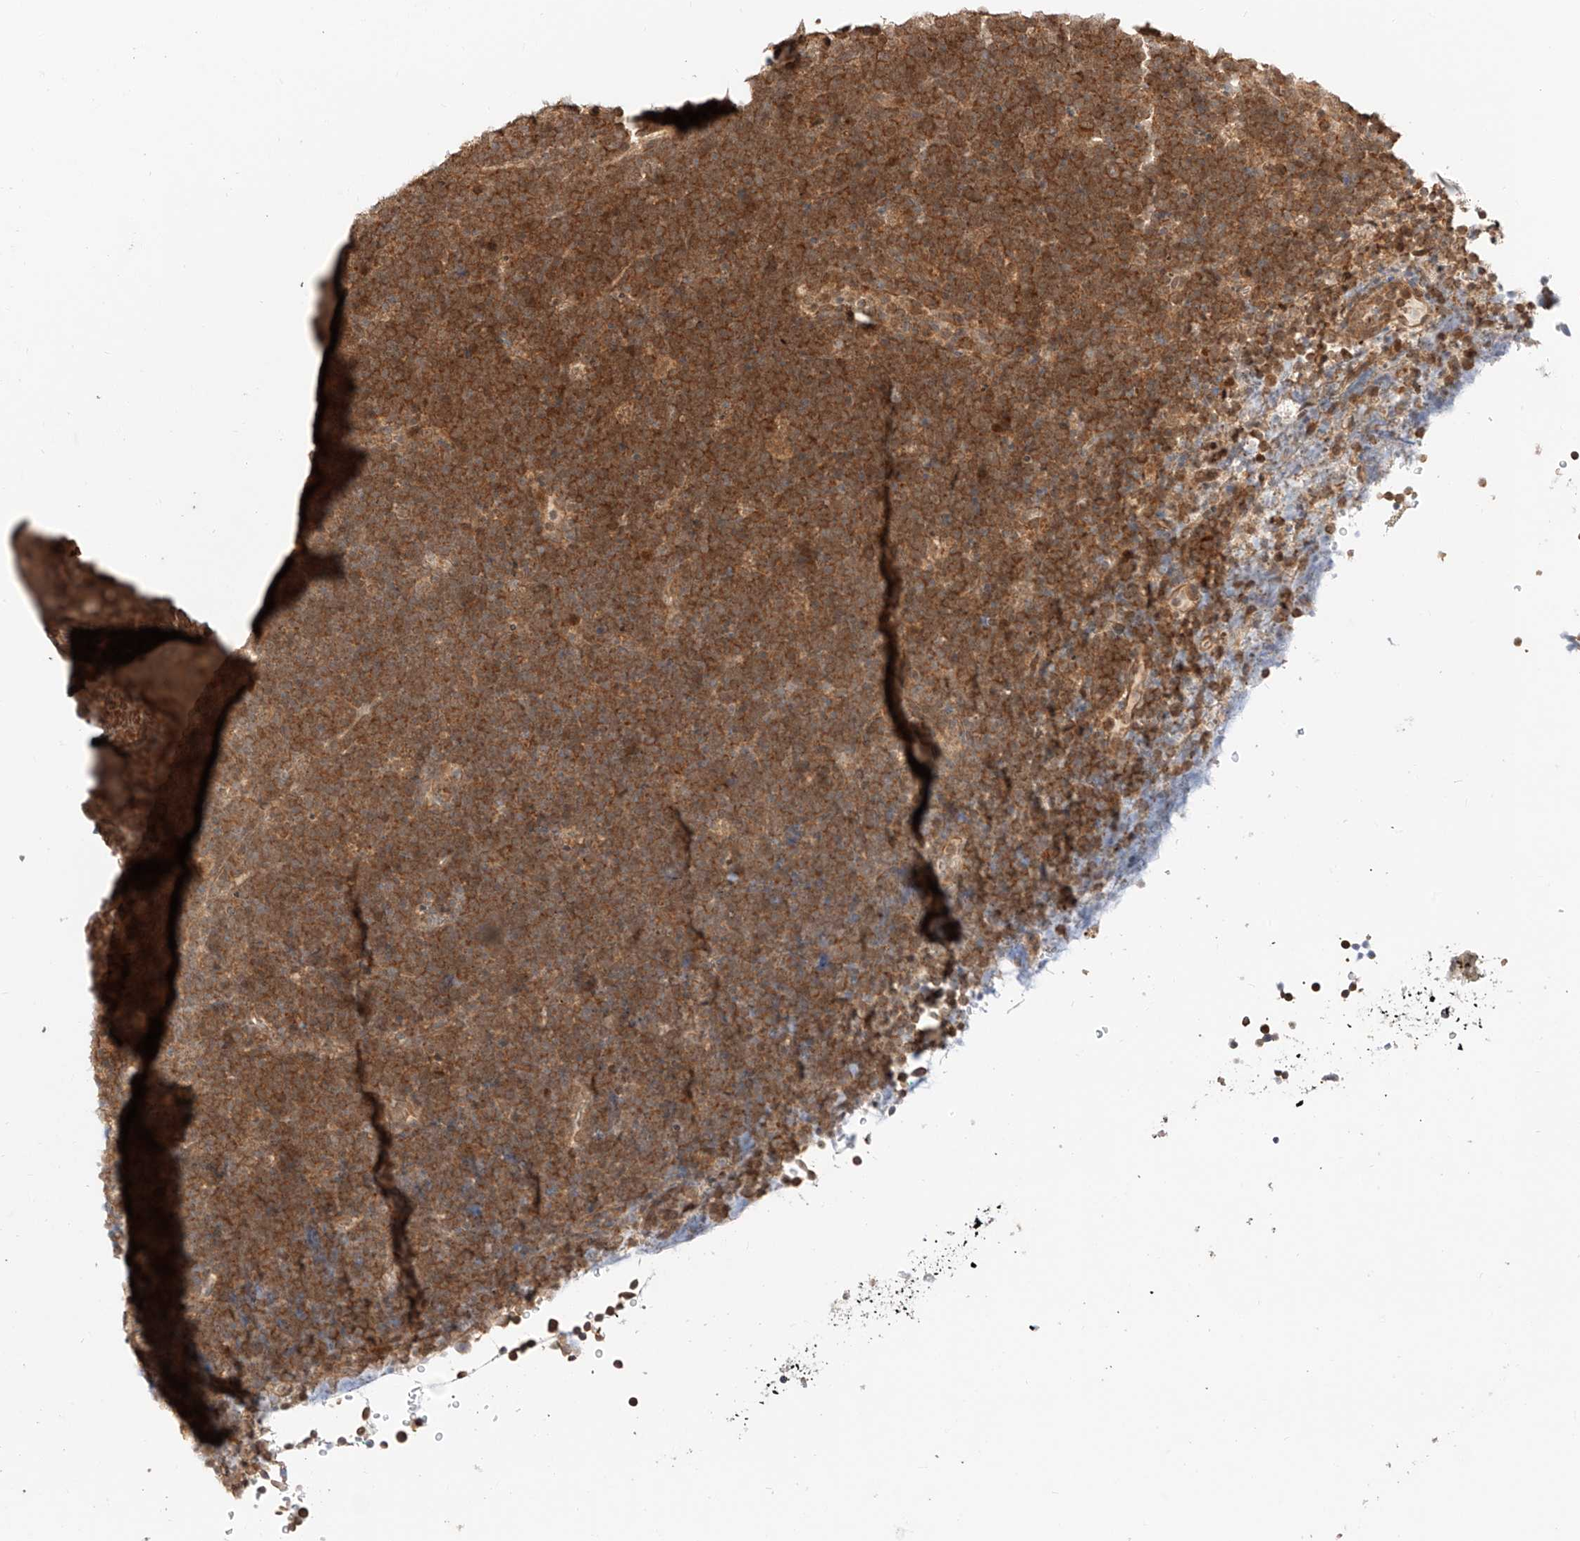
{"staining": {"intensity": "moderate", "quantity": ">75%", "location": "cytoplasmic/membranous"}, "tissue": "lymphoma", "cell_type": "Tumor cells", "image_type": "cancer", "snomed": [{"axis": "morphology", "description": "Malignant lymphoma, non-Hodgkin's type, High grade"}, {"axis": "topography", "description": "Lymph node"}], "caption": "Brown immunohistochemical staining in human malignant lymphoma, non-Hodgkin's type (high-grade) displays moderate cytoplasmic/membranous positivity in about >75% of tumor cells.", "gene": "EIF4H", "patient": {"sex": "male", "age": 13}}